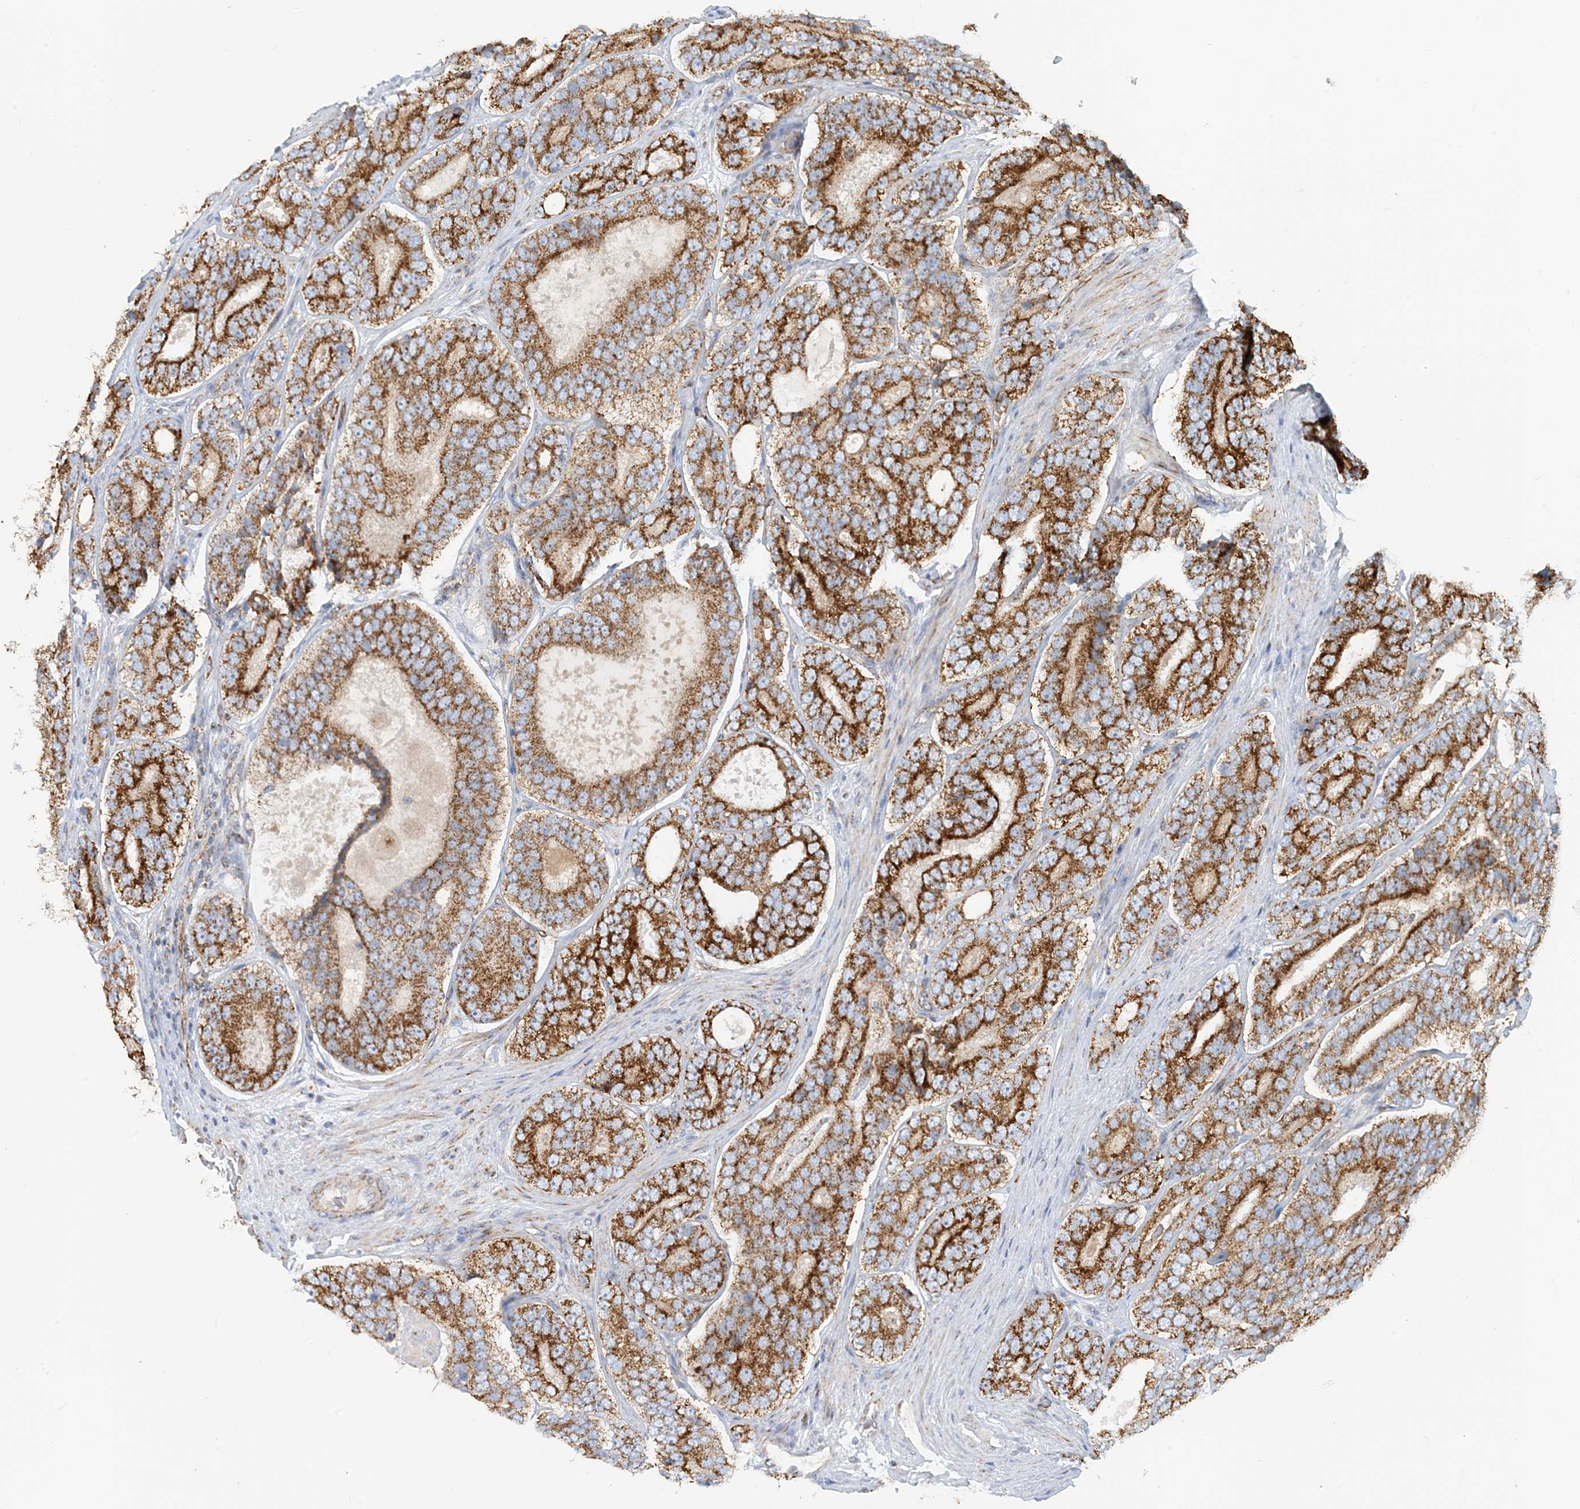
{"staining": {"intensity": "strong", "quantity": ">75%", "location": "cytoplasmic/membranous"}, "tissue": "prostate cancer", "cell_type": "Tumor cells", "image_type": "cancer", "snomed": [{"axis": "morphology", "description": "Adenocarcinoma, High grade"}, {"axis": "topography", "description": "Prostate"}], "caption": "The photomicrograph reveals a brown stain indicating the presence of a protein in the cytoplasmic/membranous of tumor cells in prostate cancer.", "gene": "COA3", "patient": {"sex": "male", "age": 56}}